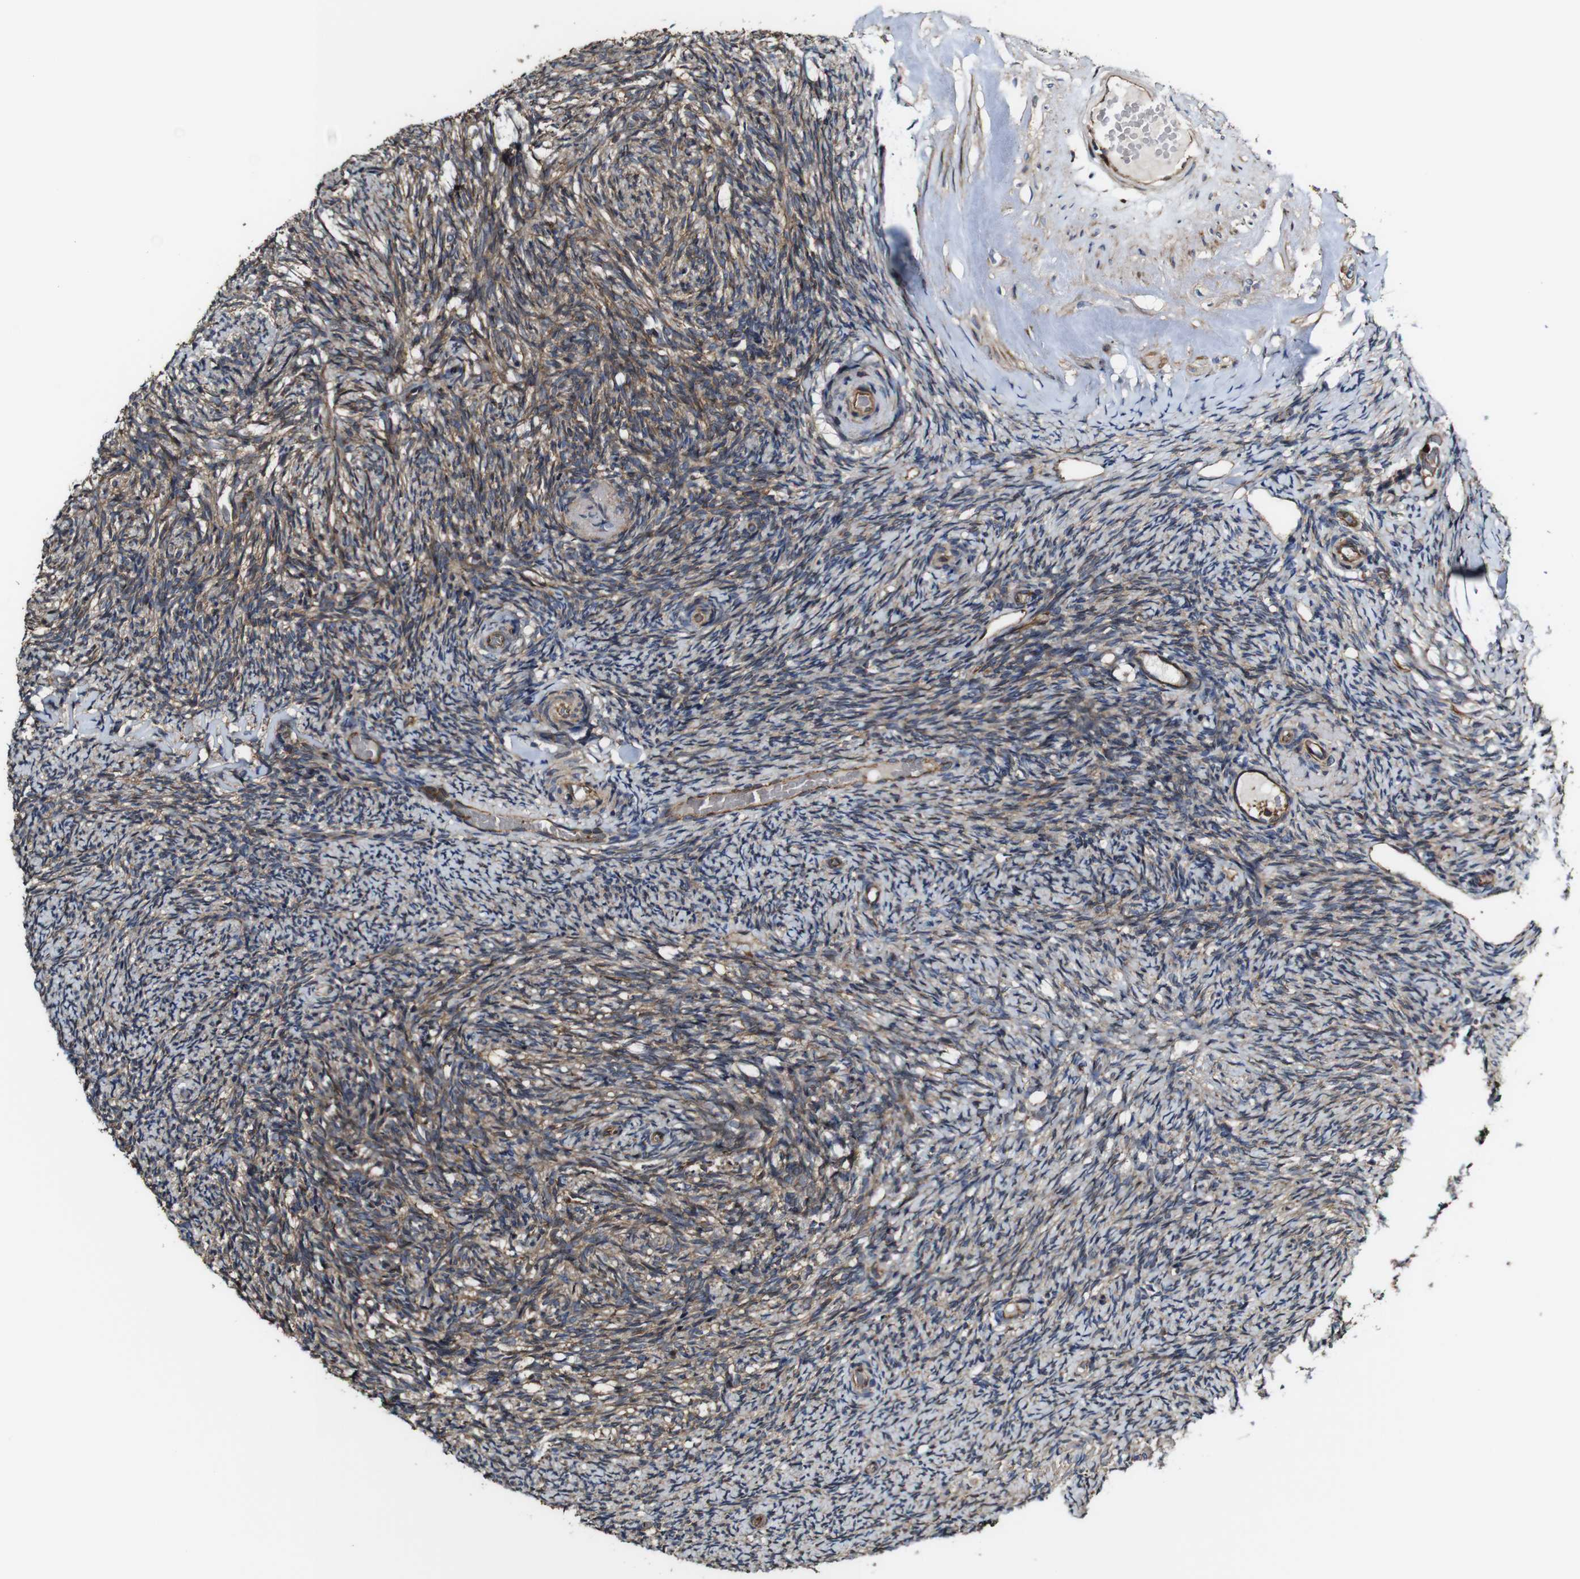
{"staining": {"intensity": "weak", "quantity": ">75%", "location": "cytoplasmic/membranous"}, "tissue": "ovary", "cell_type": "Ovarian stroma cells", "image_type": "normal", "snomed": [{"axis": "morphology", "description": "Normal tissue, NOS"}, {"axis": "topography", "description": "Ovary"}], "caption": "This image displays immunohistochemistry (IHC) staining of unremarkable ovary, with low weak cytoplasmic/membranous positivity in about >75% of ovarian stroma cells.", "gene": "TNIK", "patient": {"sex": "female", "age": 60}}